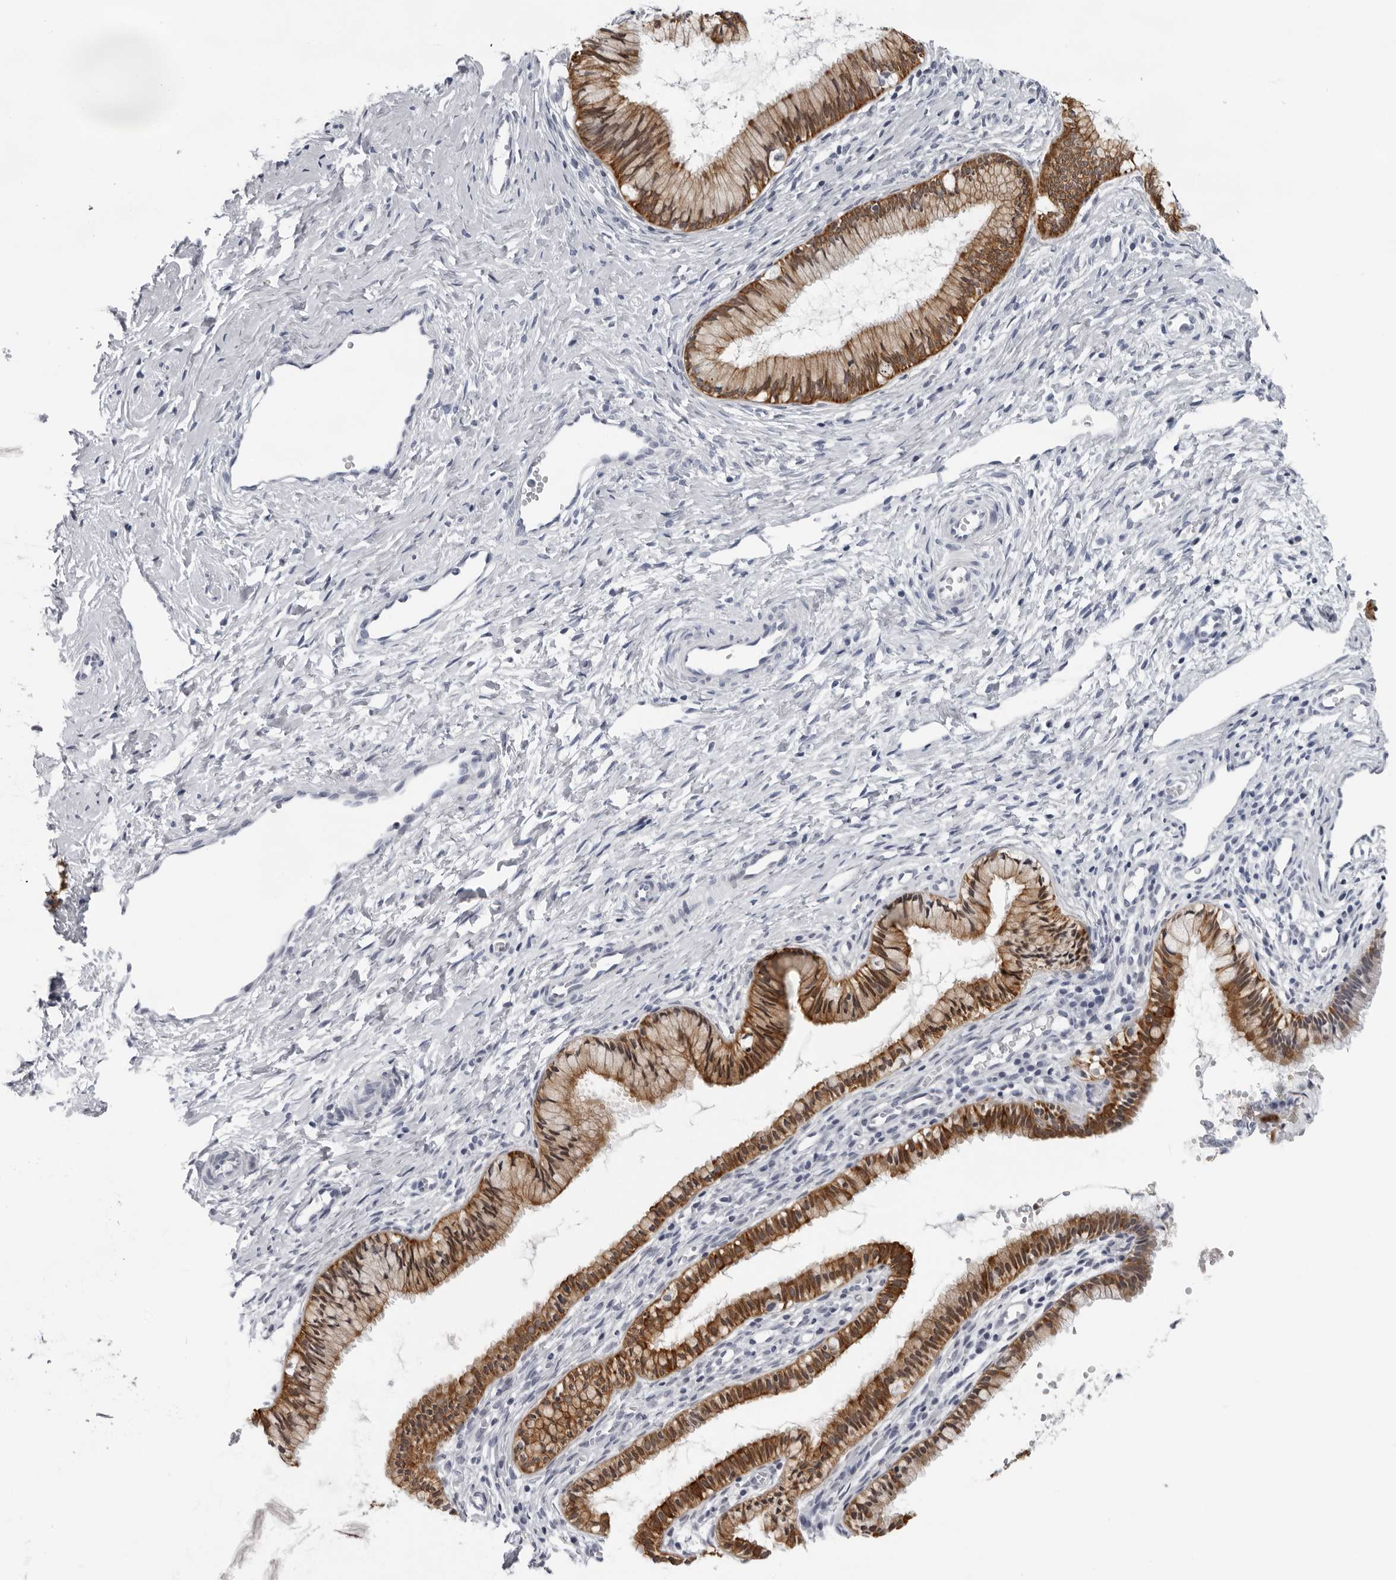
{"staining": {"intensity": "moderate", "quantity": ">75%", "location": "cytoplasmic/membranous"}, "tissue": "cervix", "cell_type": "Glandular cells", "image_type": "normal", "snomed": [{"axis": "morphology", "description": "Normal tissue, NOS"}, {"axis": "topography", "description": "Cervix"}], "caption": "DAB immunohistochemical staining of normal cervix demonstrates moderate cytoplasmic/membranous protein expression in approximately >75% of glandular cells. The staining was performed using DAB, with brown indicating positive protein expression. Nuclei are stained blue with hematoxylin.", "gene": "CCDC28B", "patient": {"sex": "female", "age": 27}}